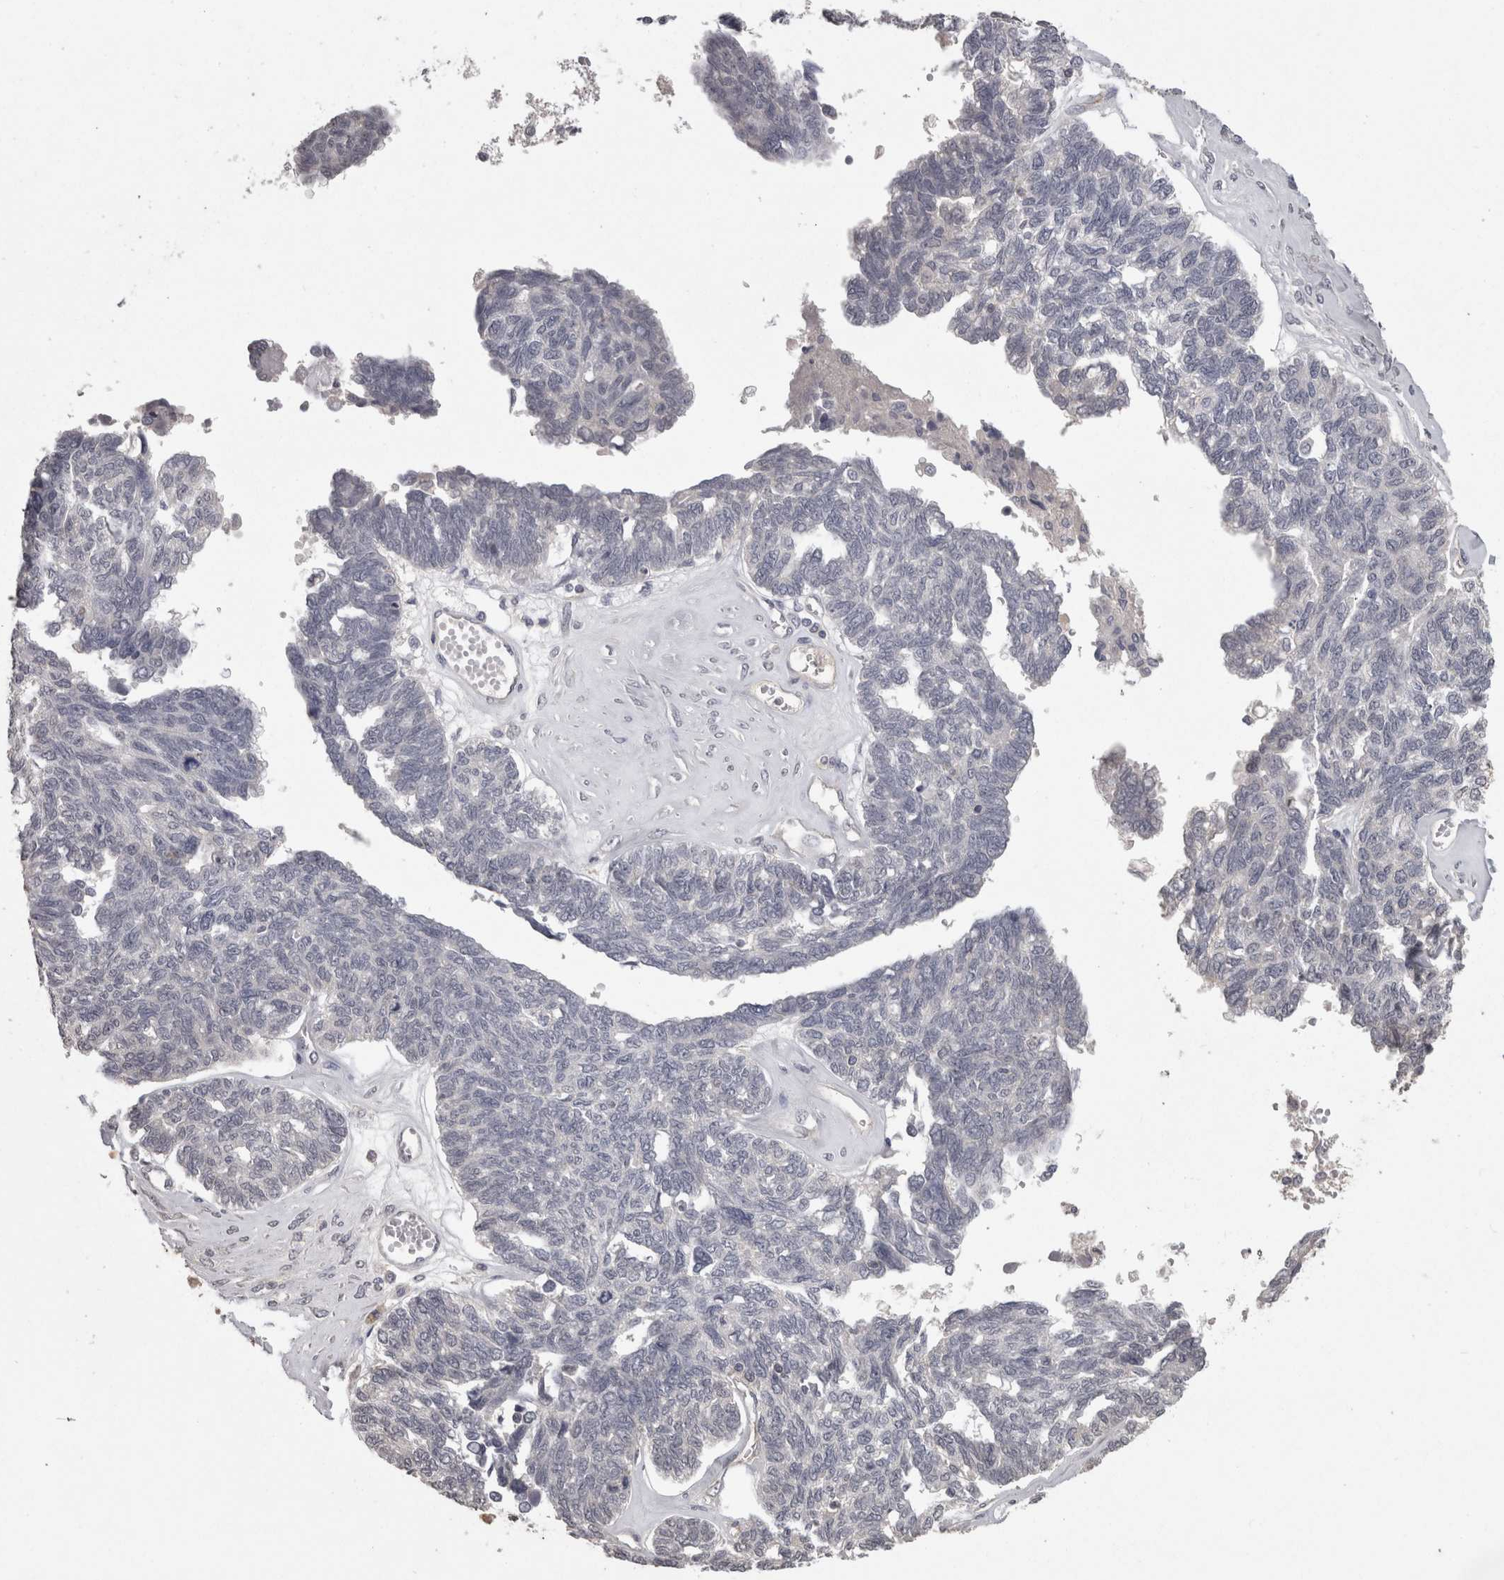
{"staining": {"intensity": "negative", "quantity": "none", "location": "none"}, "tissue": "ovarian cancer", "cell_type": "Tumor cells", "image_type": "cancer", "snomed": [{"axis": "morphology", "description": "Cystadenocarcinoma, serous, NOS"}, {"axis": "topography", "description": "Ovary"}], "caption": "Immunohistochemistry micrograph of neoplastic tissue: human ovarian cancer (serous cystadenocarcinoma) stained with DAB (3,3'-diaminobenzidine) reveals no significant protein positivity in tumor cells.", "gene": "PON3", "patient": {"sex": "female", "age": 79}}